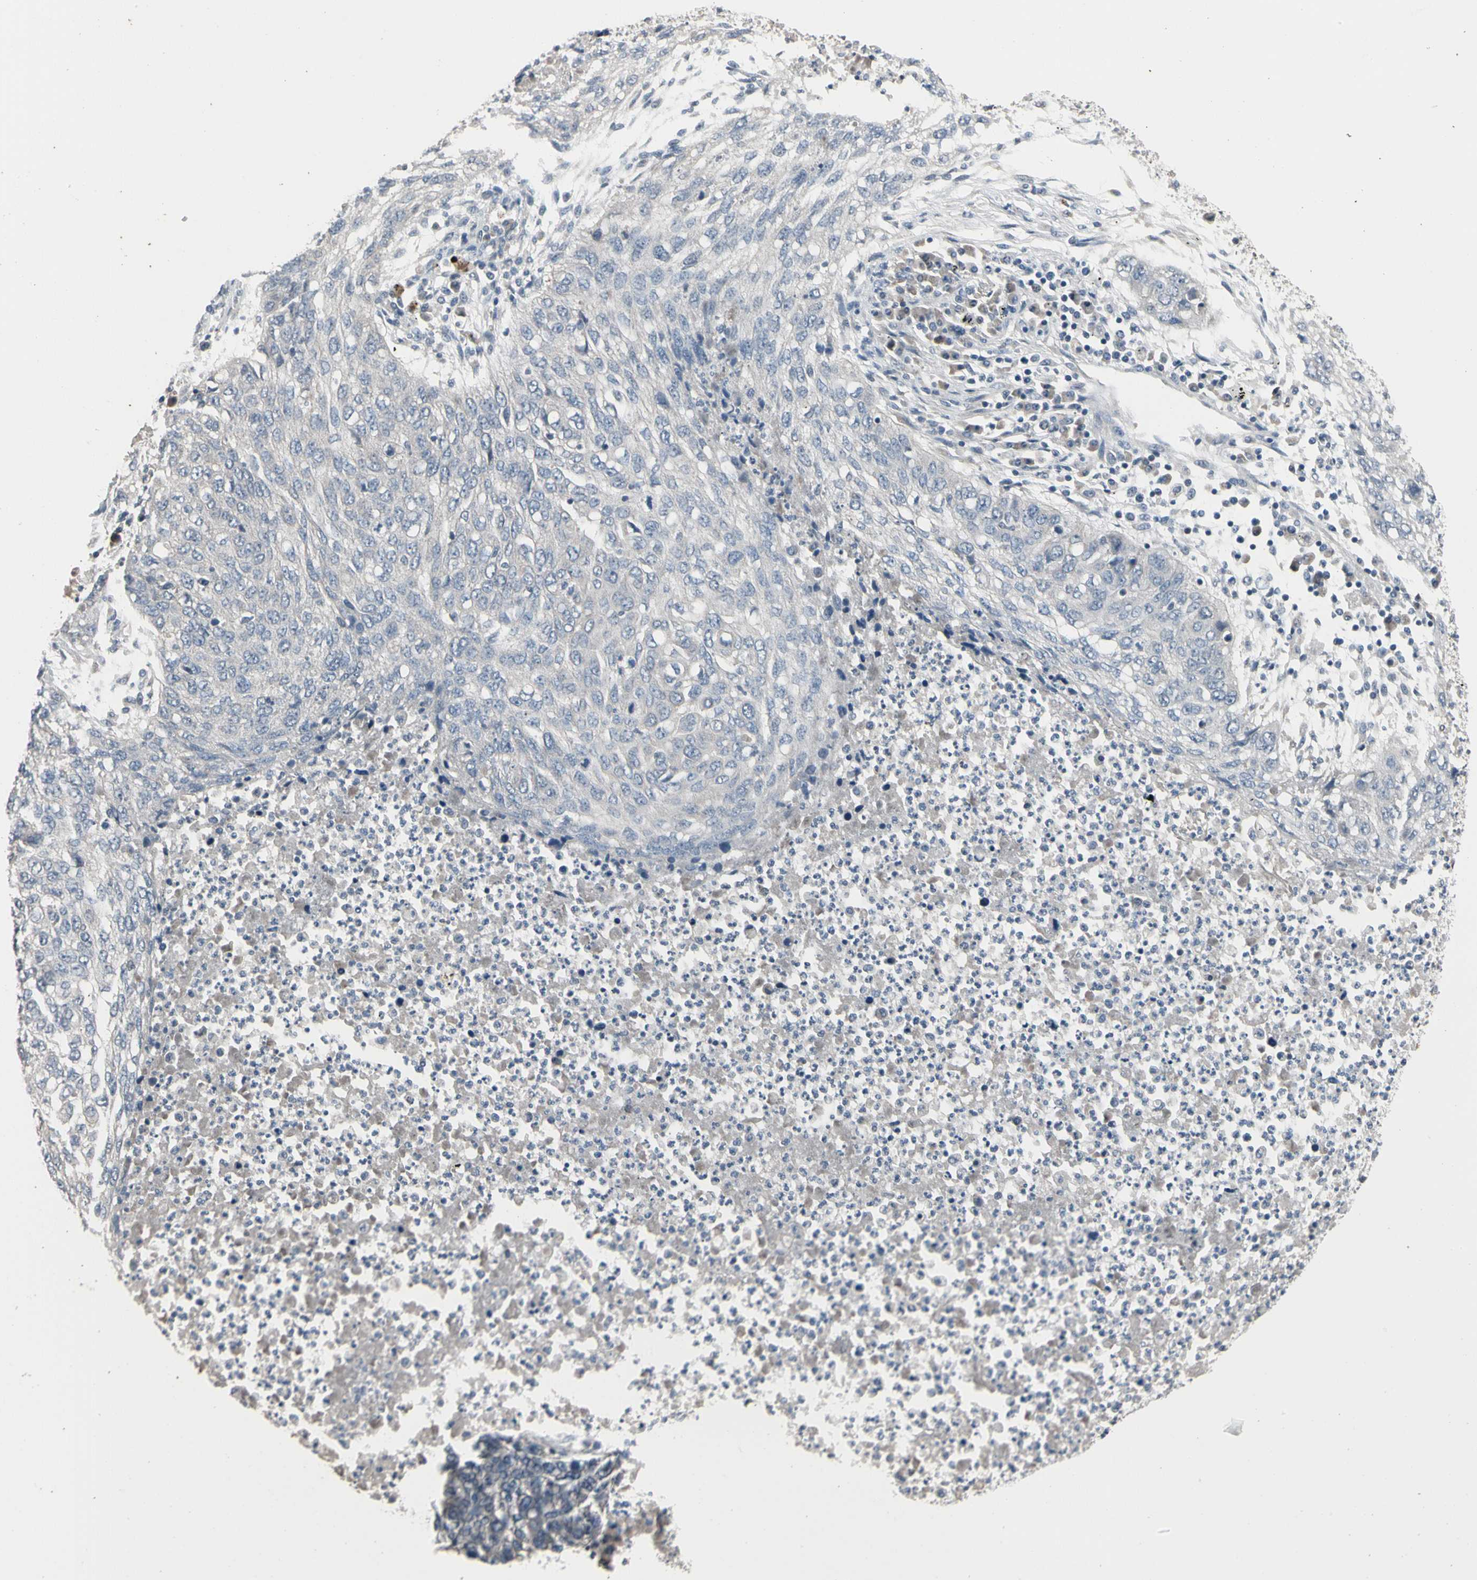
{"staining": {"intensity": "negative", "quantity": "none", "location": "none"}, "tissue": "lung cancer", "cell_type": "Tumor cells", "image_type": "cancer", "snomed": [{"axis": "morphology", "description": "Squamous cell carcinoma, NOS"}, {"axis": "topography", "description": "Lung"}], "caption": "Tumor cells are negative for protein expression in human lung cancer (squamous cell carcinoma).", "gene": "SV2A", "patient": {"sex": "female", "age": 63}}